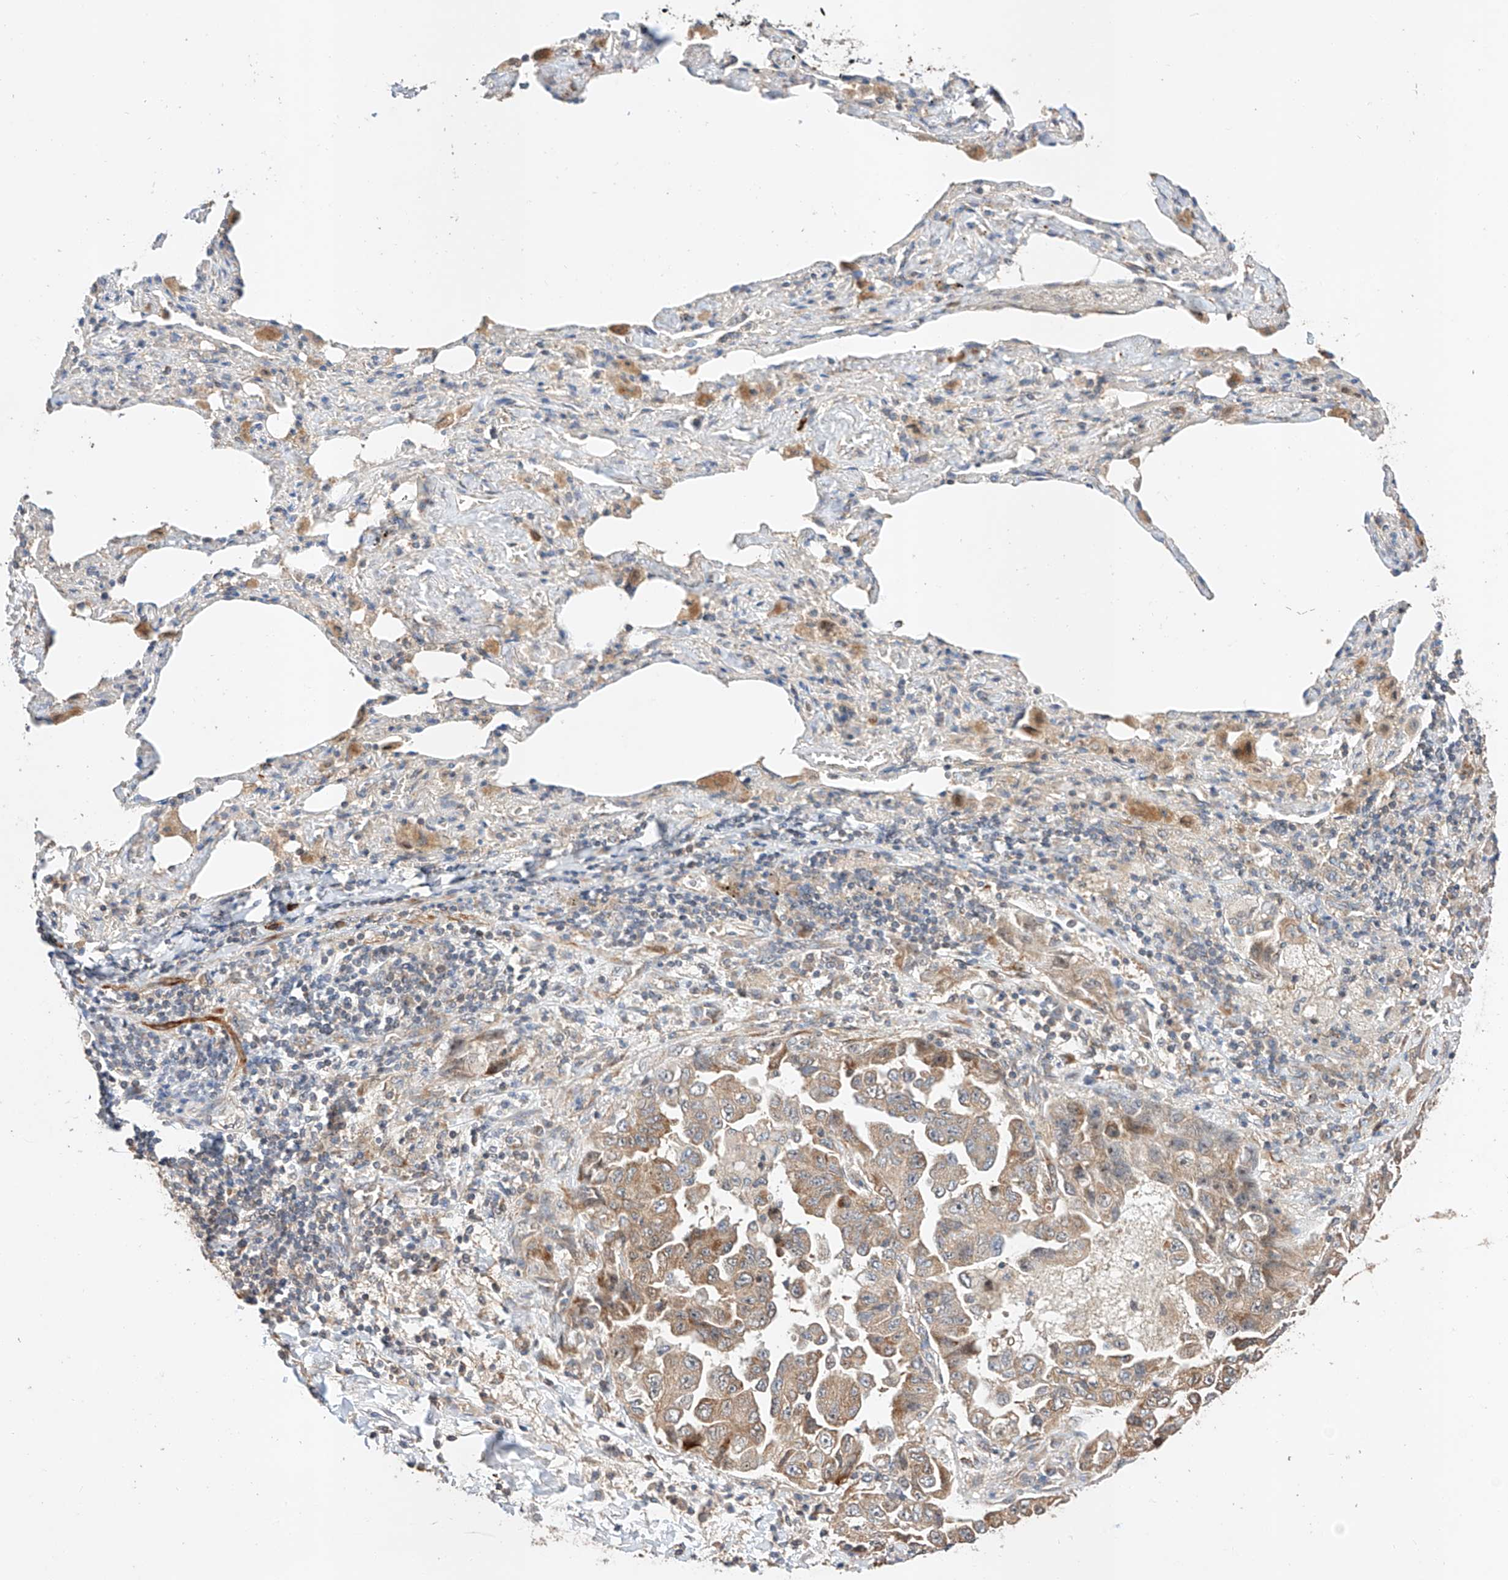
{"staining": {"intensity": "weak", "quantity": "25%-75%", "location": "cytoplasmic/membranous"}, "tissue": "lung cancer", "cell_type": "Tumor cells", "image_type": "cancer", "snomed": [{"axis": "morphology", "description": "Adenocarcinoma, NOS"}, {"axis": "topography", "description": "Lung"}], "caption": "Human lung cancer (adenocarcinoma) stained with a brown dye displays weak cytoplasmic/membranous positive staining in approximately 25%-75% of tumor cells.", "gene": "RAB23", "patient": {"sex": "female", "age": 51}}